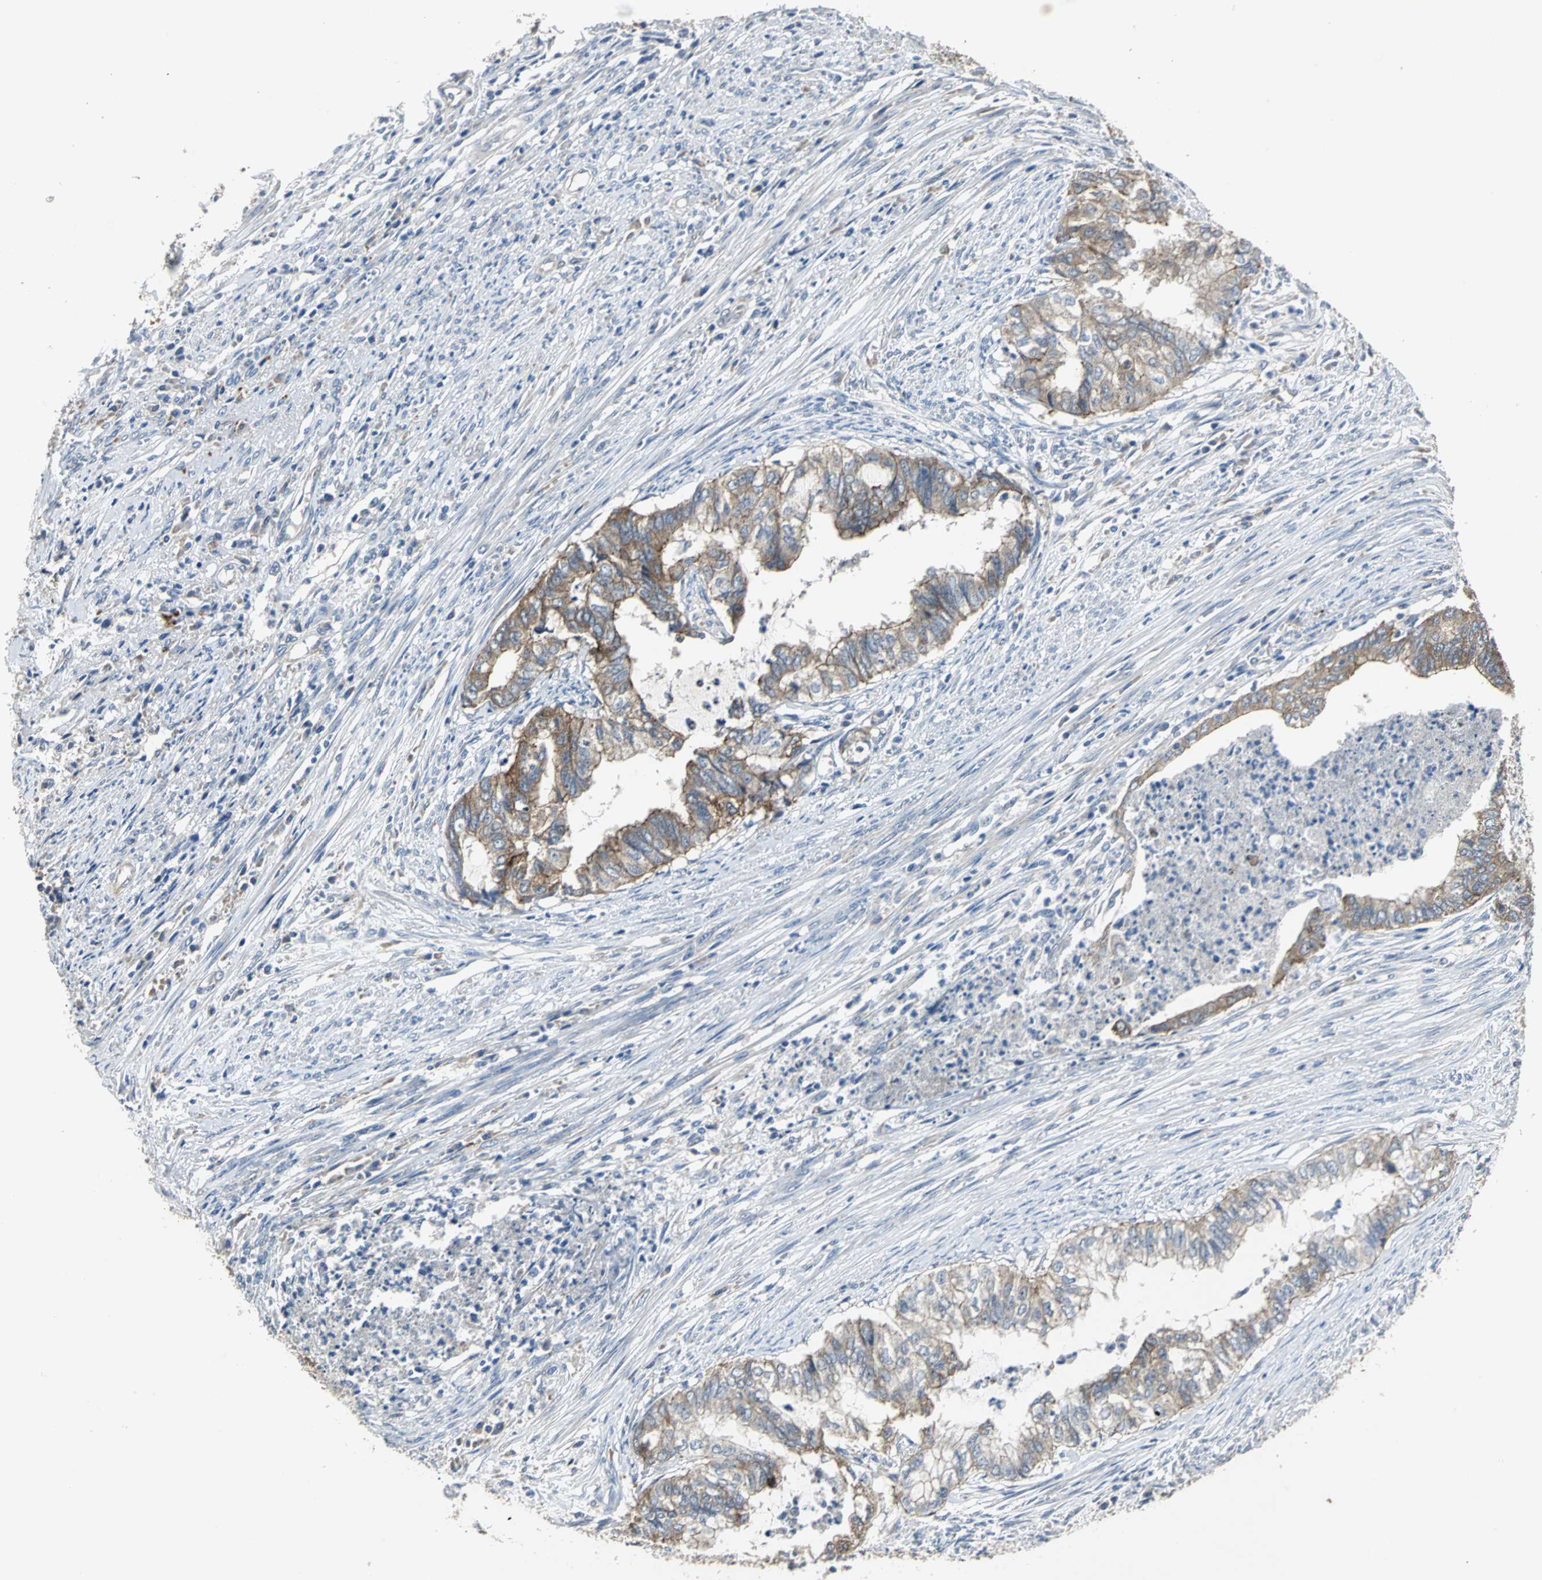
{"staining": {"intensity": "moderate", "quantity": ">75%", "location": "cytoplasmic/membranous"}, "tissue": "endometrial cancer", "cell_type": "Tumor cells", "image_type": "cancer", "snomed": [{"axis": "morphology", "description": "Adenocarcinoma, NOS"}, {"axis": "topography", "description": "Endometrium"}], "caption": "About >75% of tumor cells in human adenocarcinoma (endometrial) exhibit moderate cytoplasmic/membranous protein positivity as visualized by brown immunohistochemical staining.", "gene": "OCLN", "patient": {"sex": "female", "age": 79}}